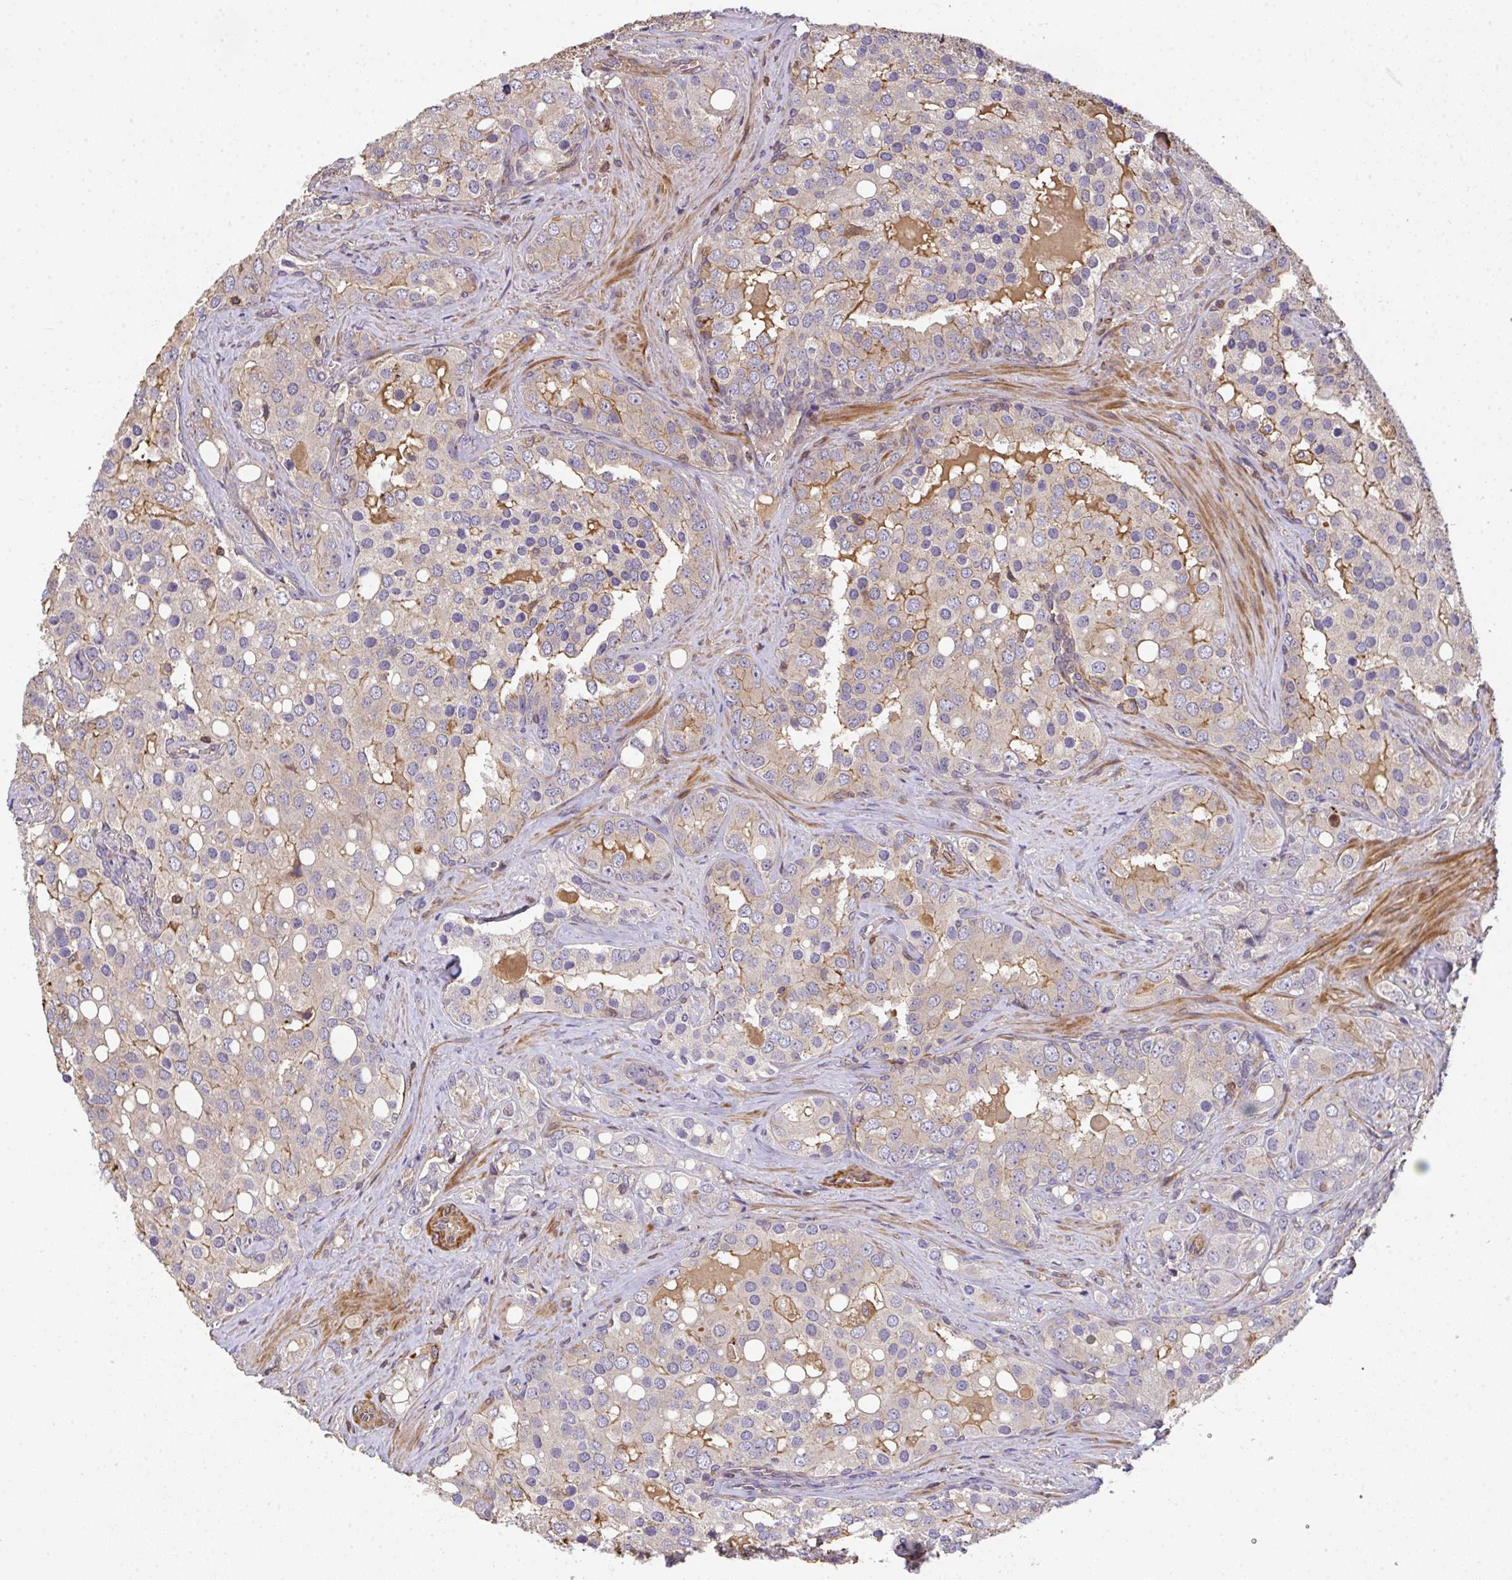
{"staining": {"intensity": "negative", "quantity": "none", "location": "none"}, "tissue": "prostate cancer", "cell_type": "Tumor cells", "image_type": "cancer", "snomed": [{"axis": "morphology", "description": "Adenocarcinoma, High grade"}, {"axis": "topography", "description": "Prostate"}], "caption": "Image shows no significant protein positivity in tumor cells of prostate cancer.", "gene": "TNMD", "patient": {"sex": "male", "age": 67}}